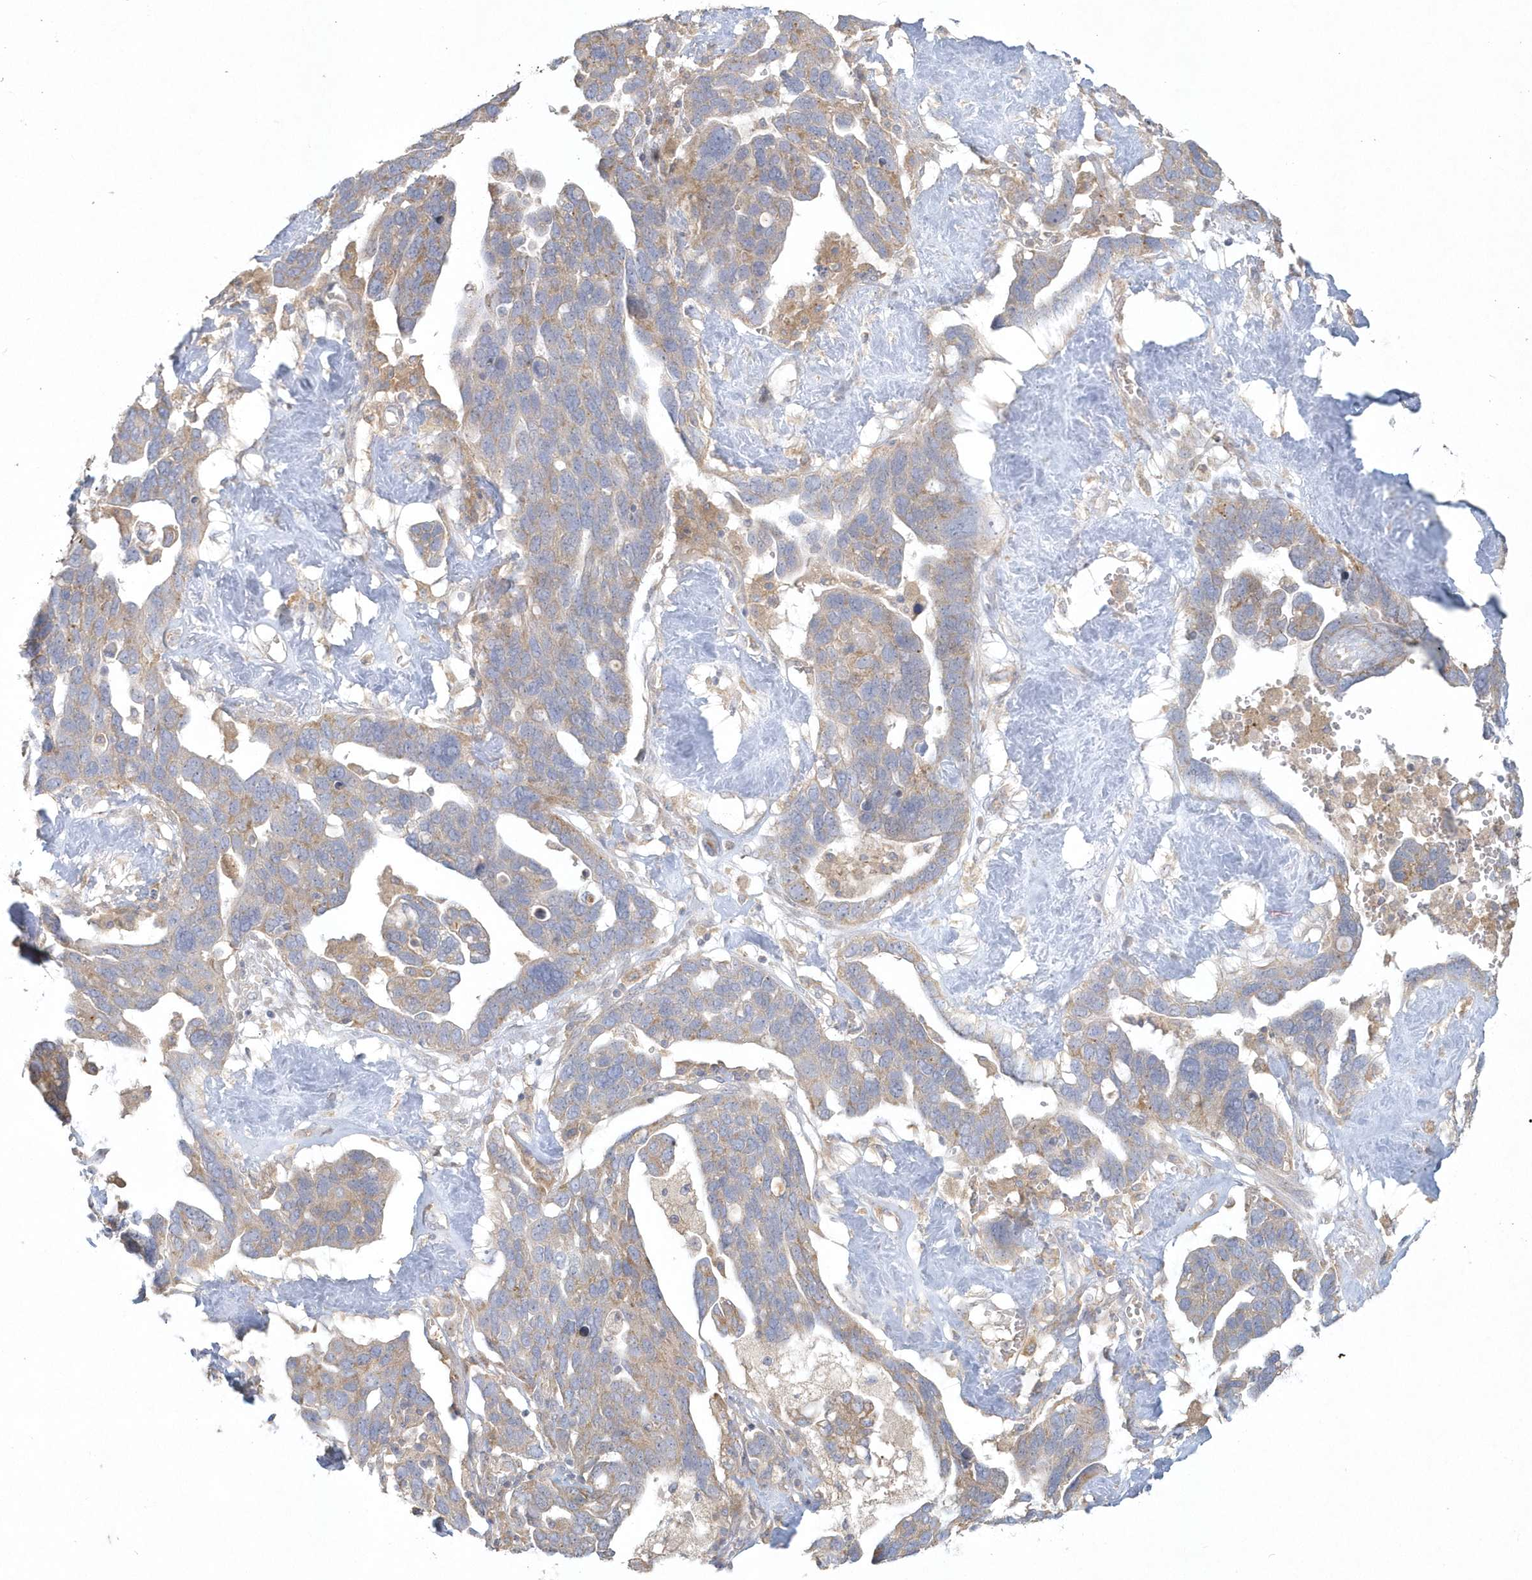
{"staining": {"intensity": "weak", "quantity": "25%-75%", "location": "cytoplasmic/membranous"}, "tissue": "ovarian cancer", "cell_type": "Tumor cells", "image_type": "cancer", "snomed": [{"axis": "morphology", "description": "Cystadenocarcinoma, serous, NOS"}, {"axis": "topography", "description": "Ovary"}], "caption": "Ovarian cancer (serous cystadenocarcinoma) tissue shows weak cytoplasmic/membranous positivity in approximately 25%-75% of tumor cells, visualized by immunohistochemistry. The staining was performed using DAB, with brown indicating positive protein expression. Nuclei are stained blue with hematoxylin.", "gene": "BLTP3A", "patient": {"sex": "female", "age": 54}}